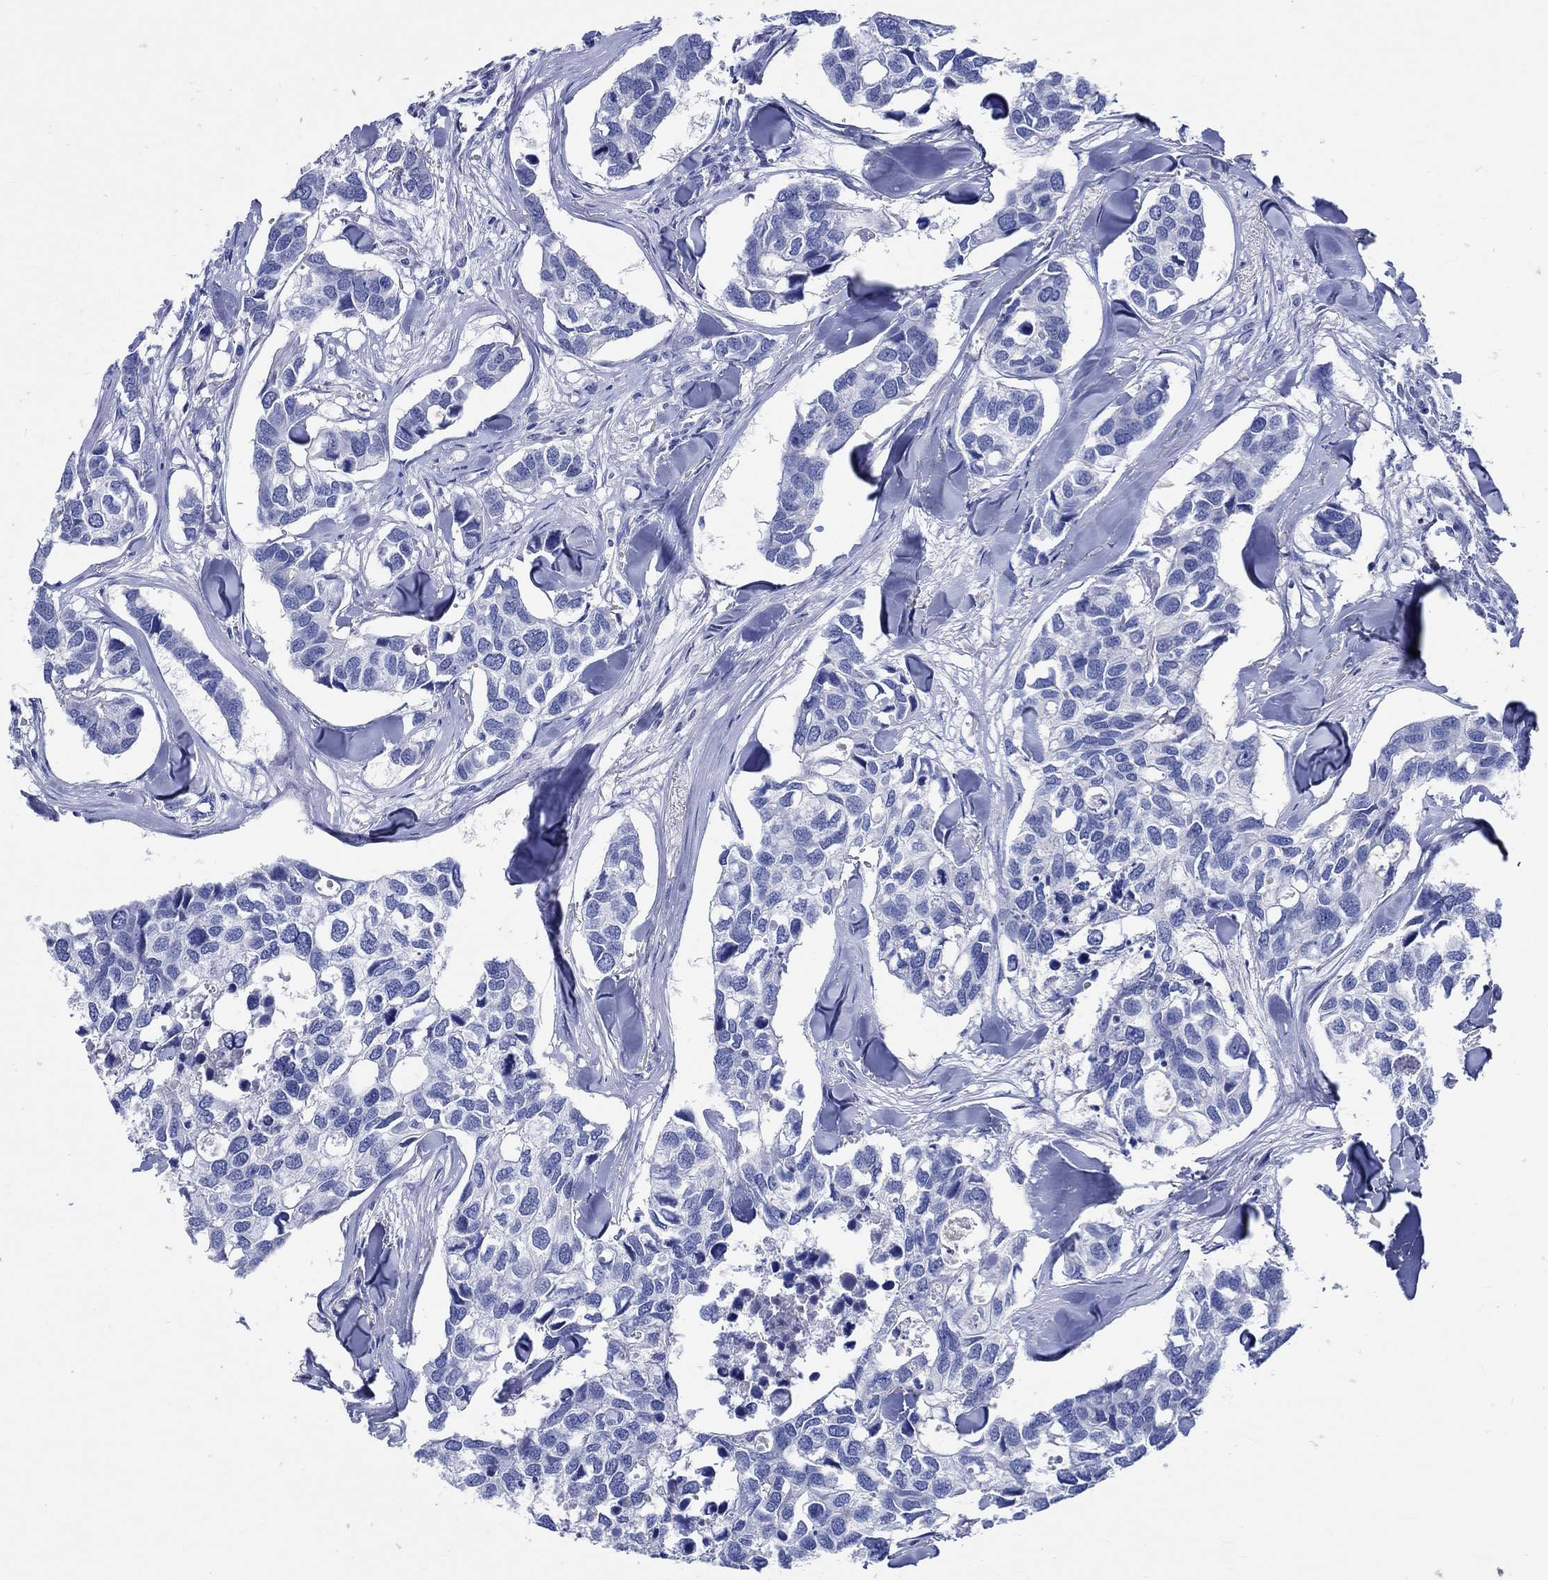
{"staining": {"intensity": "negative", "quantity": "none", "location": "none"}, "tissue": "breast cancer", "cell_type": "Tumor cells", "image_type": "cancer", "snomed": [{"axis": "morphology", "description": "Duct carcinoma"}, {"axis": "topography", "description": "Breast"}], "caption": "High power microscopy histopathology image of an immunohistochemistry (IHC) image of breast cancer, revealing no significant staining in tumor cells. (IHC, brightfield microscopy, high magnification).", "gene": "SHISA4", "patient": {"sex": "female", "age": 83}}